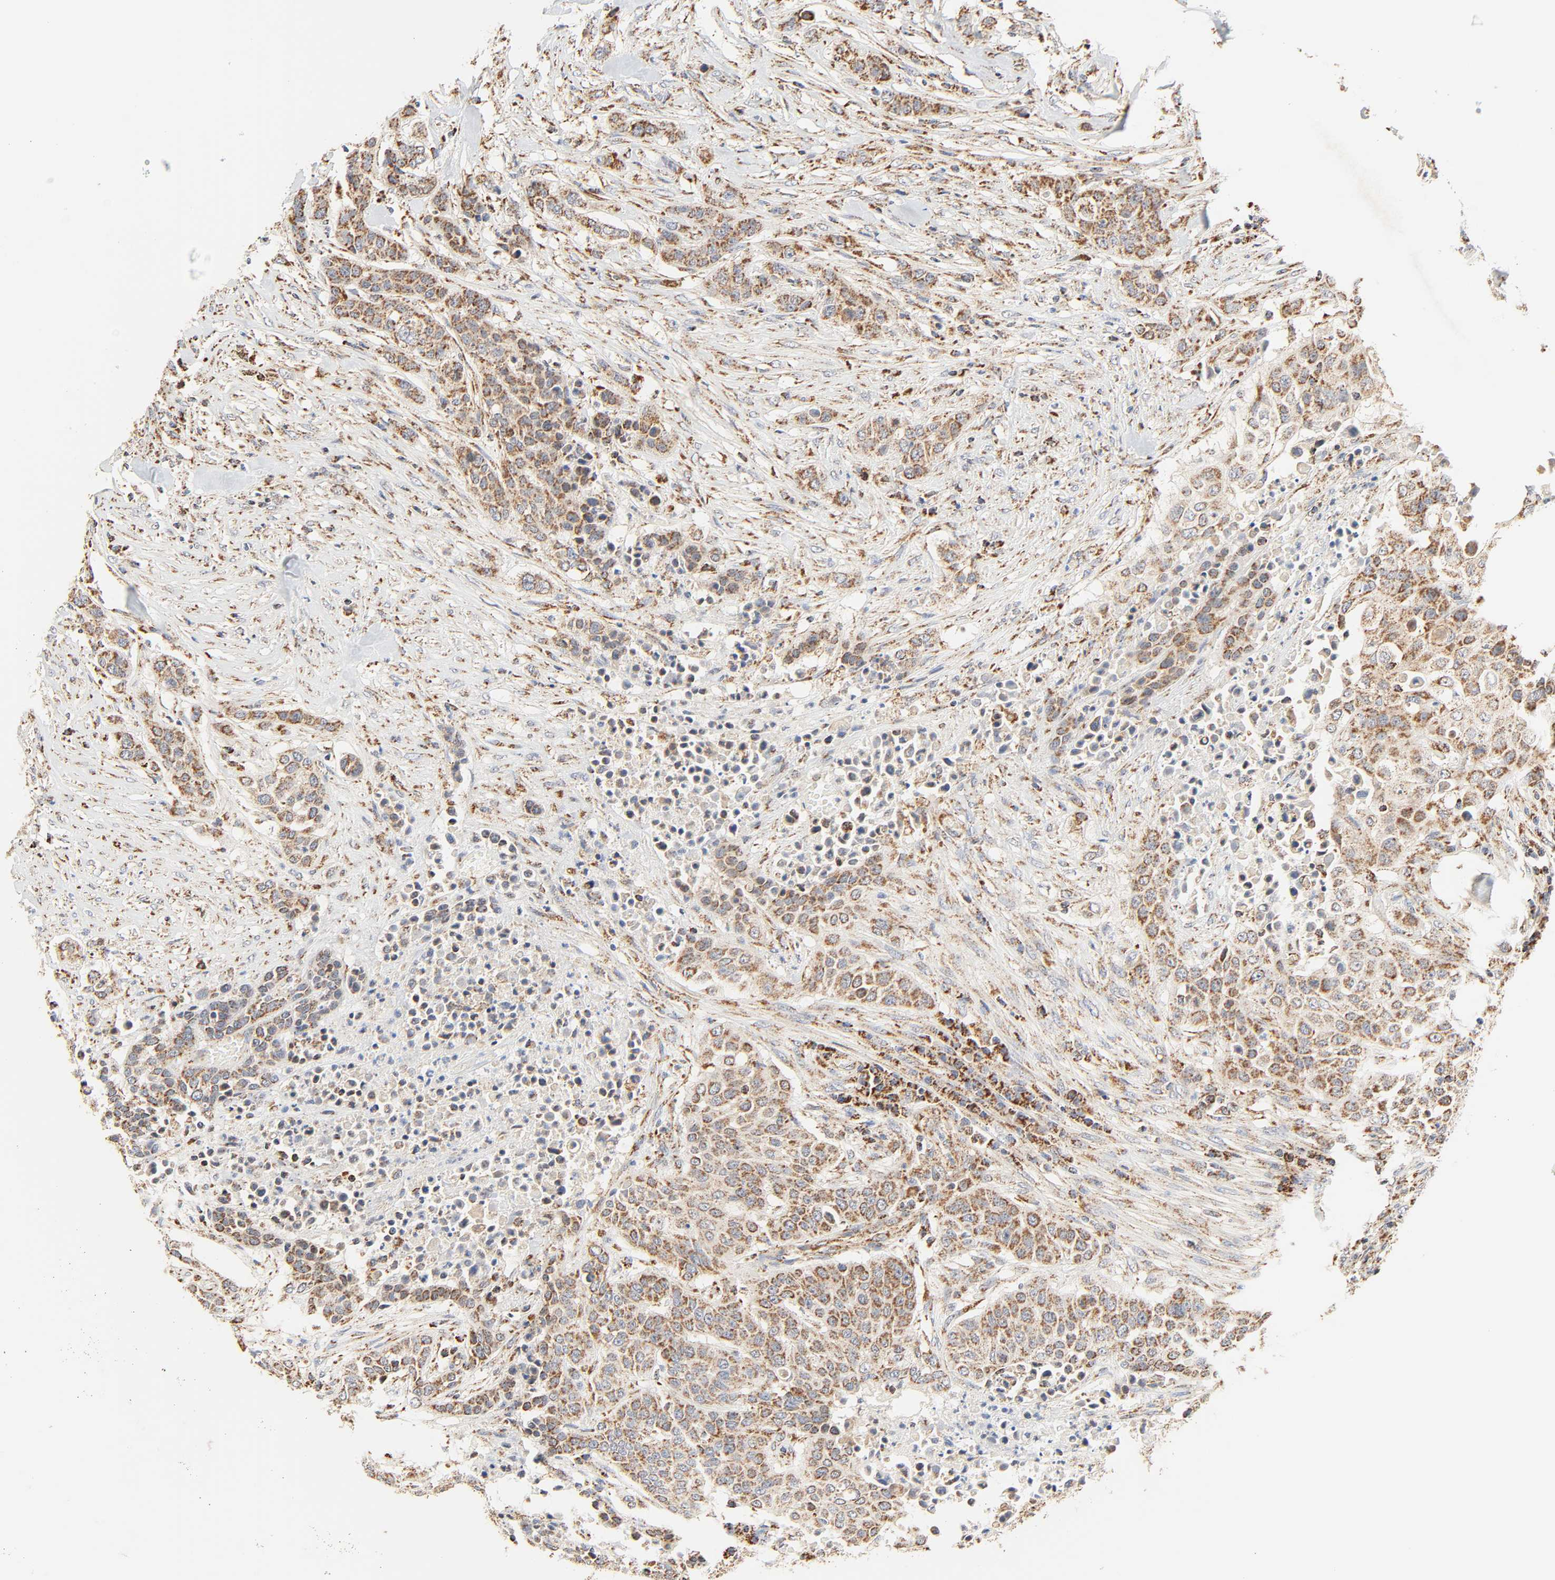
{"staining": {"intensity": "moderate", "quantity": ">75%", "location": "cytoplasmic/membranous"}, "tissue": "urothelial cancer", "cell_type": "Tumor cells", "image_type": "cancer", "snomed": [{"axis": "morphology", "description": "Urothelial carcinoma, High grade"}, {"axis": "topography", "description": "Urinary bladder"}], "caption": "DAB immunohistochemical staining of urothelial cancer displays moderate cytoplasmic/membranous protein staining in approximately >75% of tumor cells.", "gene": "ZMAT5", "patient": {"sex": "male", "age": 74}}